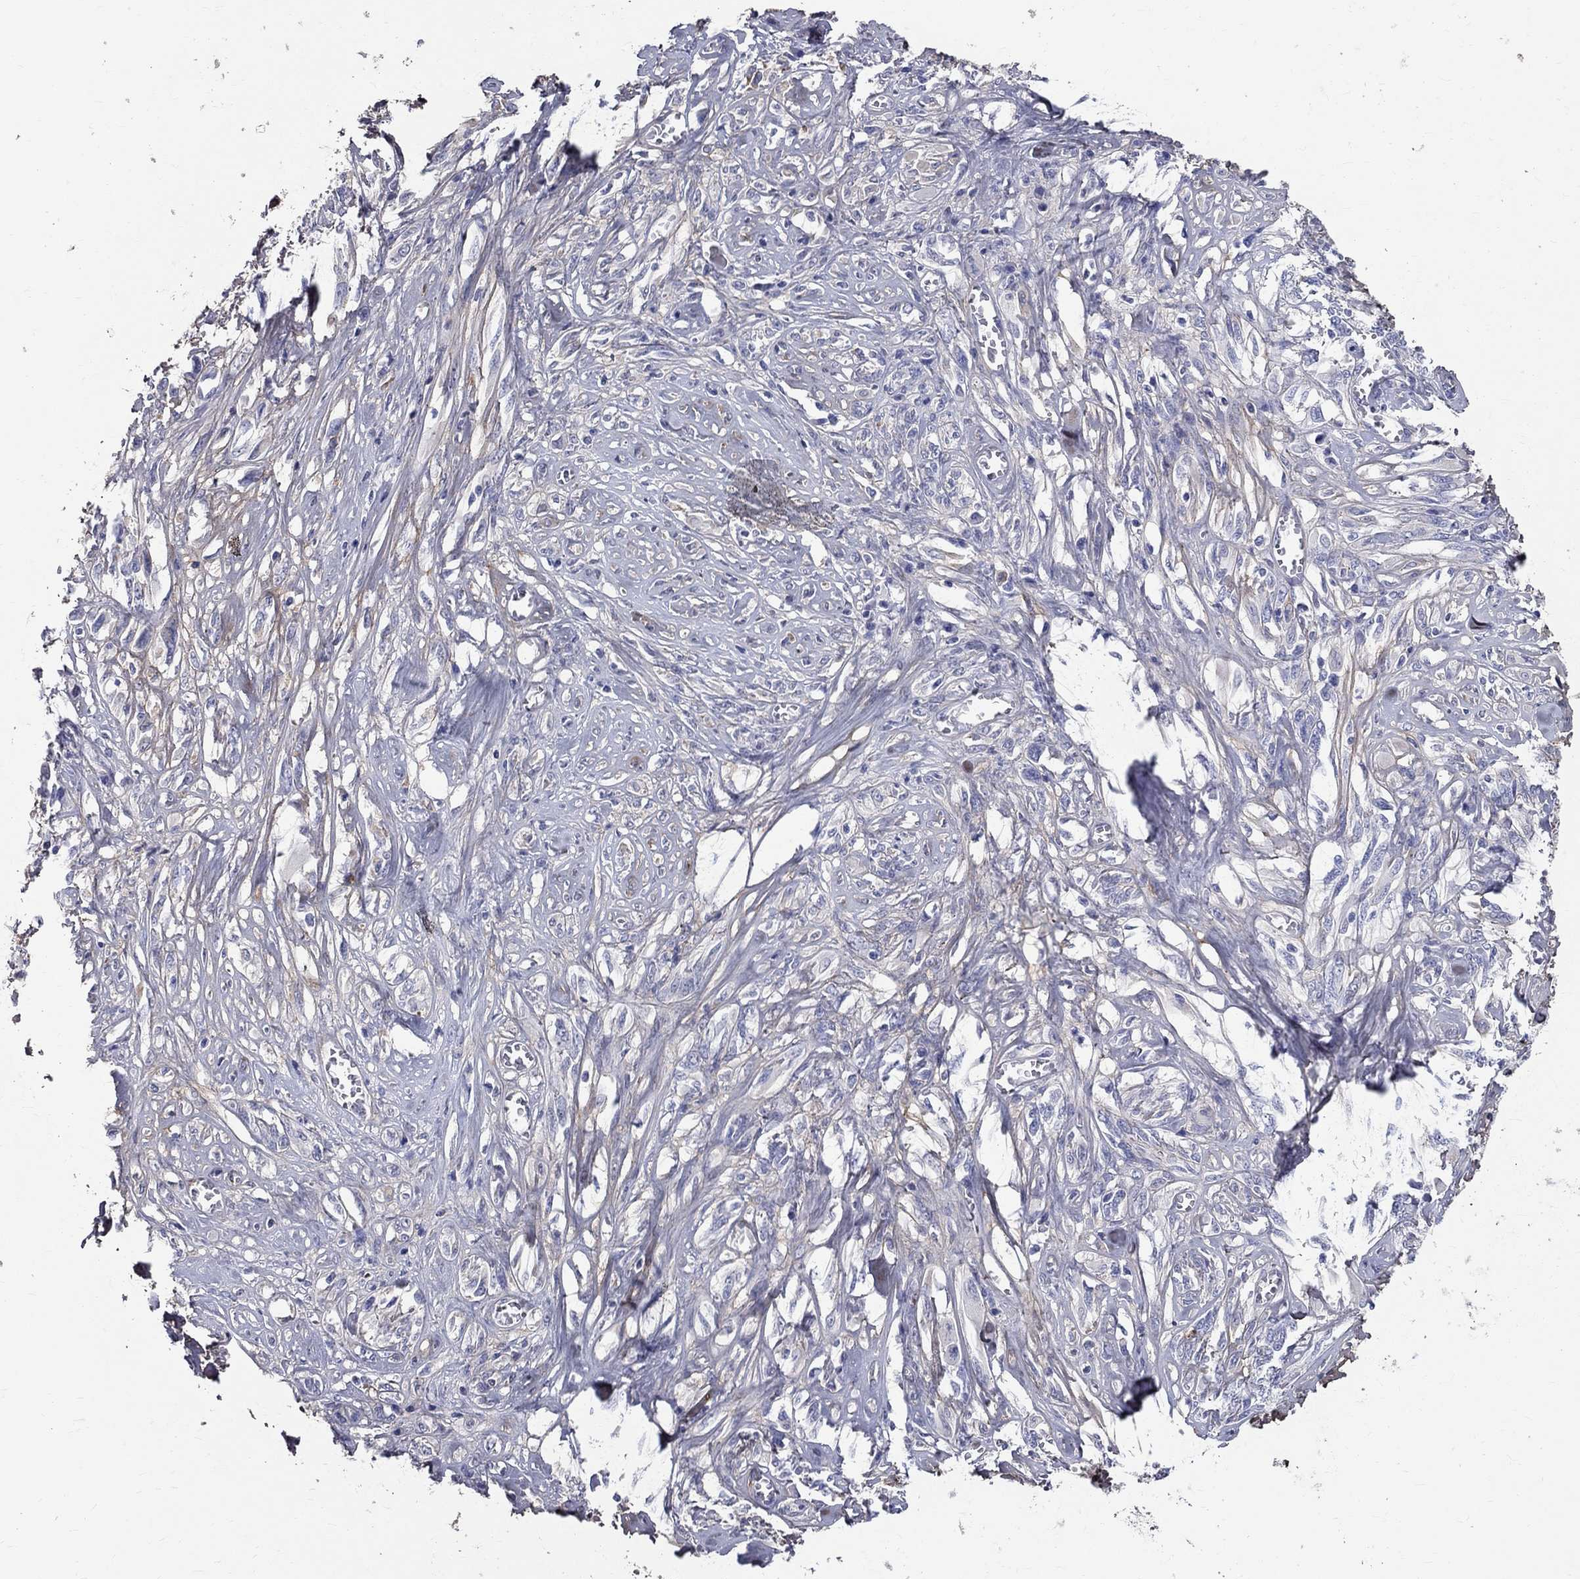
{"staining": {"intensity": "negative", "quantity": "none", "location": "none"}, "tissue": "melanoma", "cell_type": "Tumor cells", "image_type": "cancer", "snomed": [{"axis": "morphology", "description": "Malignant melanoma, NOS"}, {"axis": "topography", "description": "Skin"}], "caption": "Tumor cells are negative for brown protein staining in melanoma.", "gene": "ANXA10", "patient": {"sex": "female", "age": 91}}